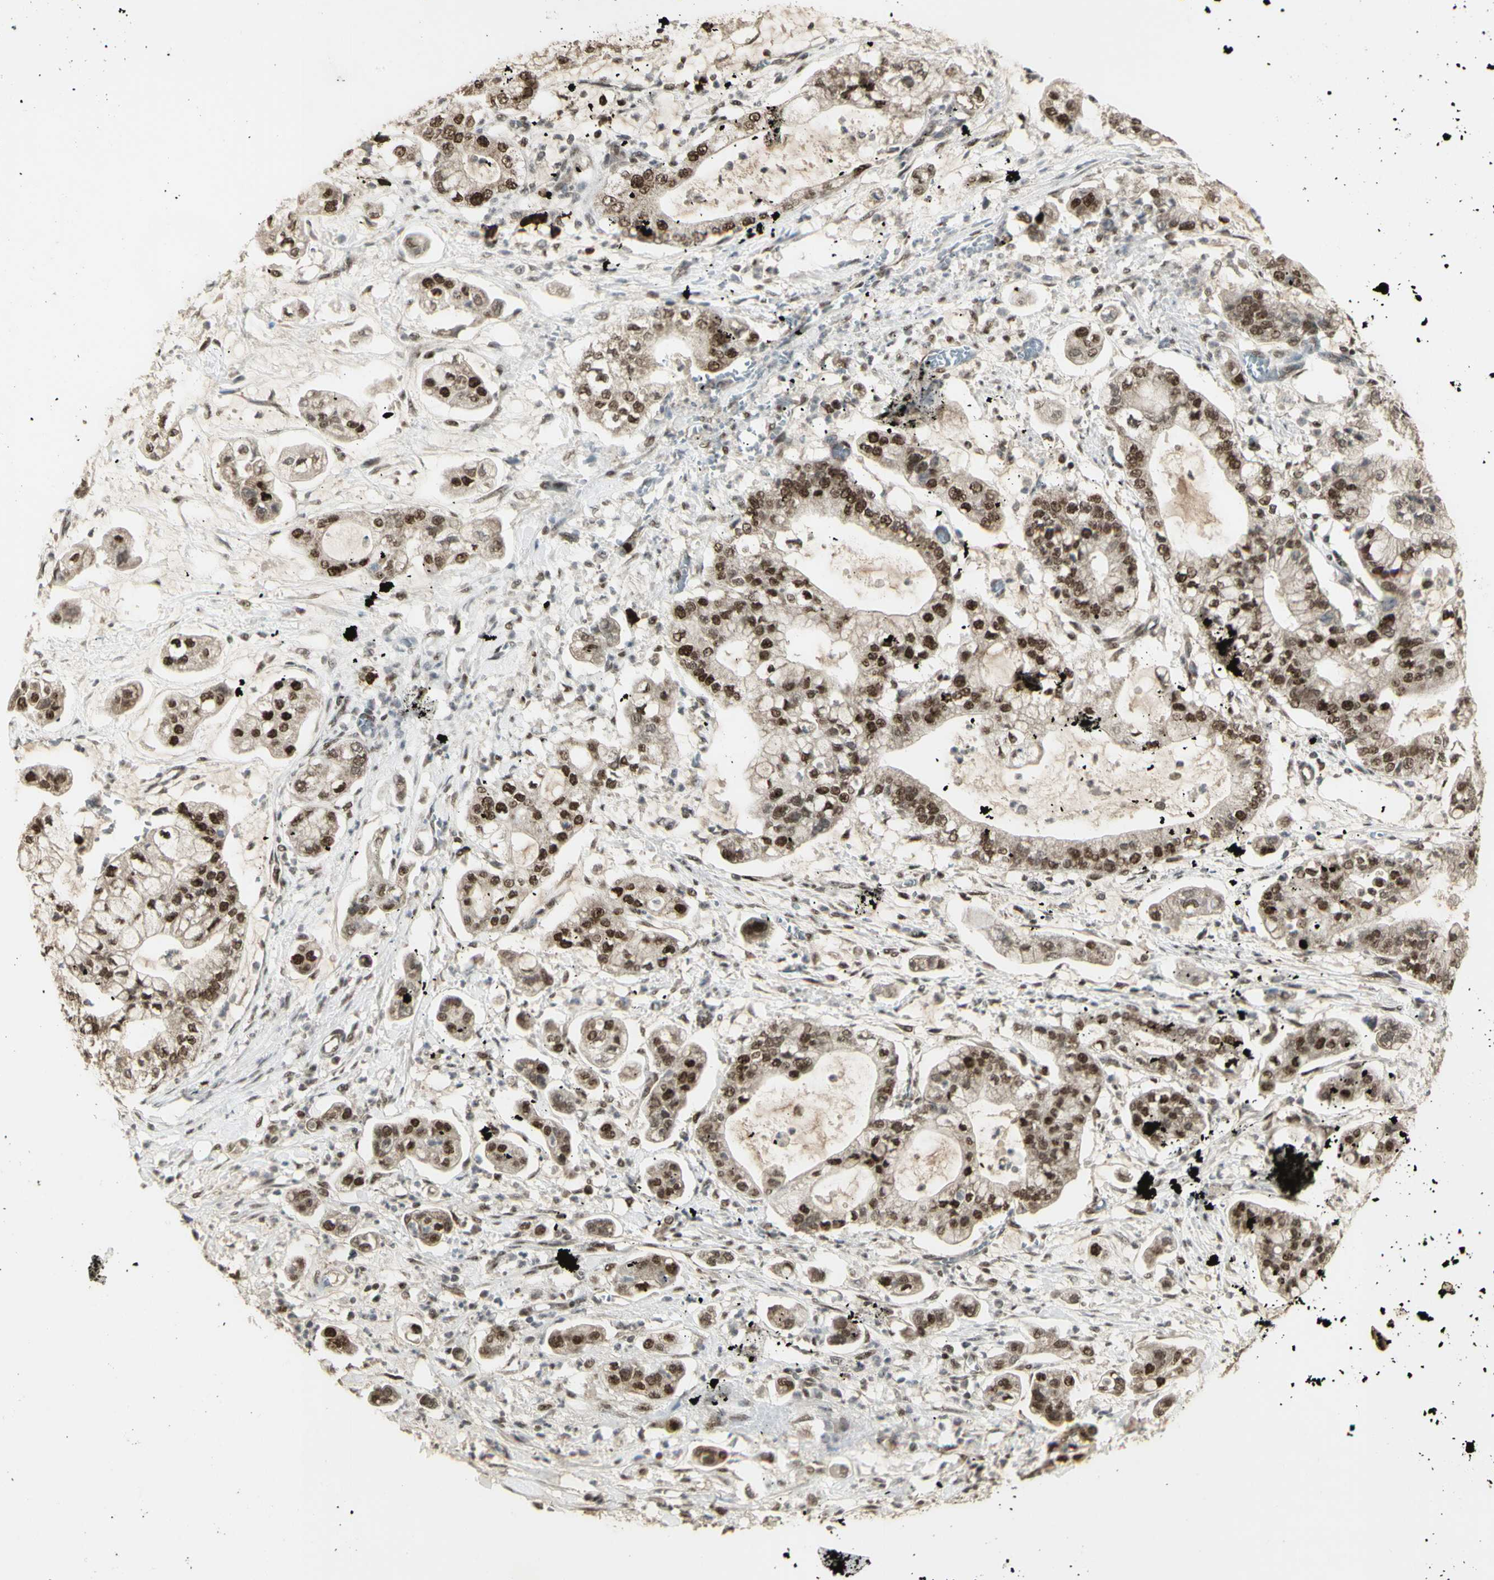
{"staining": {"intensity": "moderate", "quantity": ">75%", "location": "nuclear"}, "tissue": "stomach cancer", "cell_type": "Tumor cells", "image_type": "cancer", "snomed": [{"axis": "morphology", "description": "Adenocarcinoma, NOS"}, {"axis": "topography", "description": "Stomach"}], "caption": "A high-resolution photomicrograph shows IHC staining of adenocarcinoma (stomach), which reveals moderate nuclear positivity in approximately >75% of tumor cells.", "gene": "CCNT1", "patient": {"sex": "male", "age": 76}}